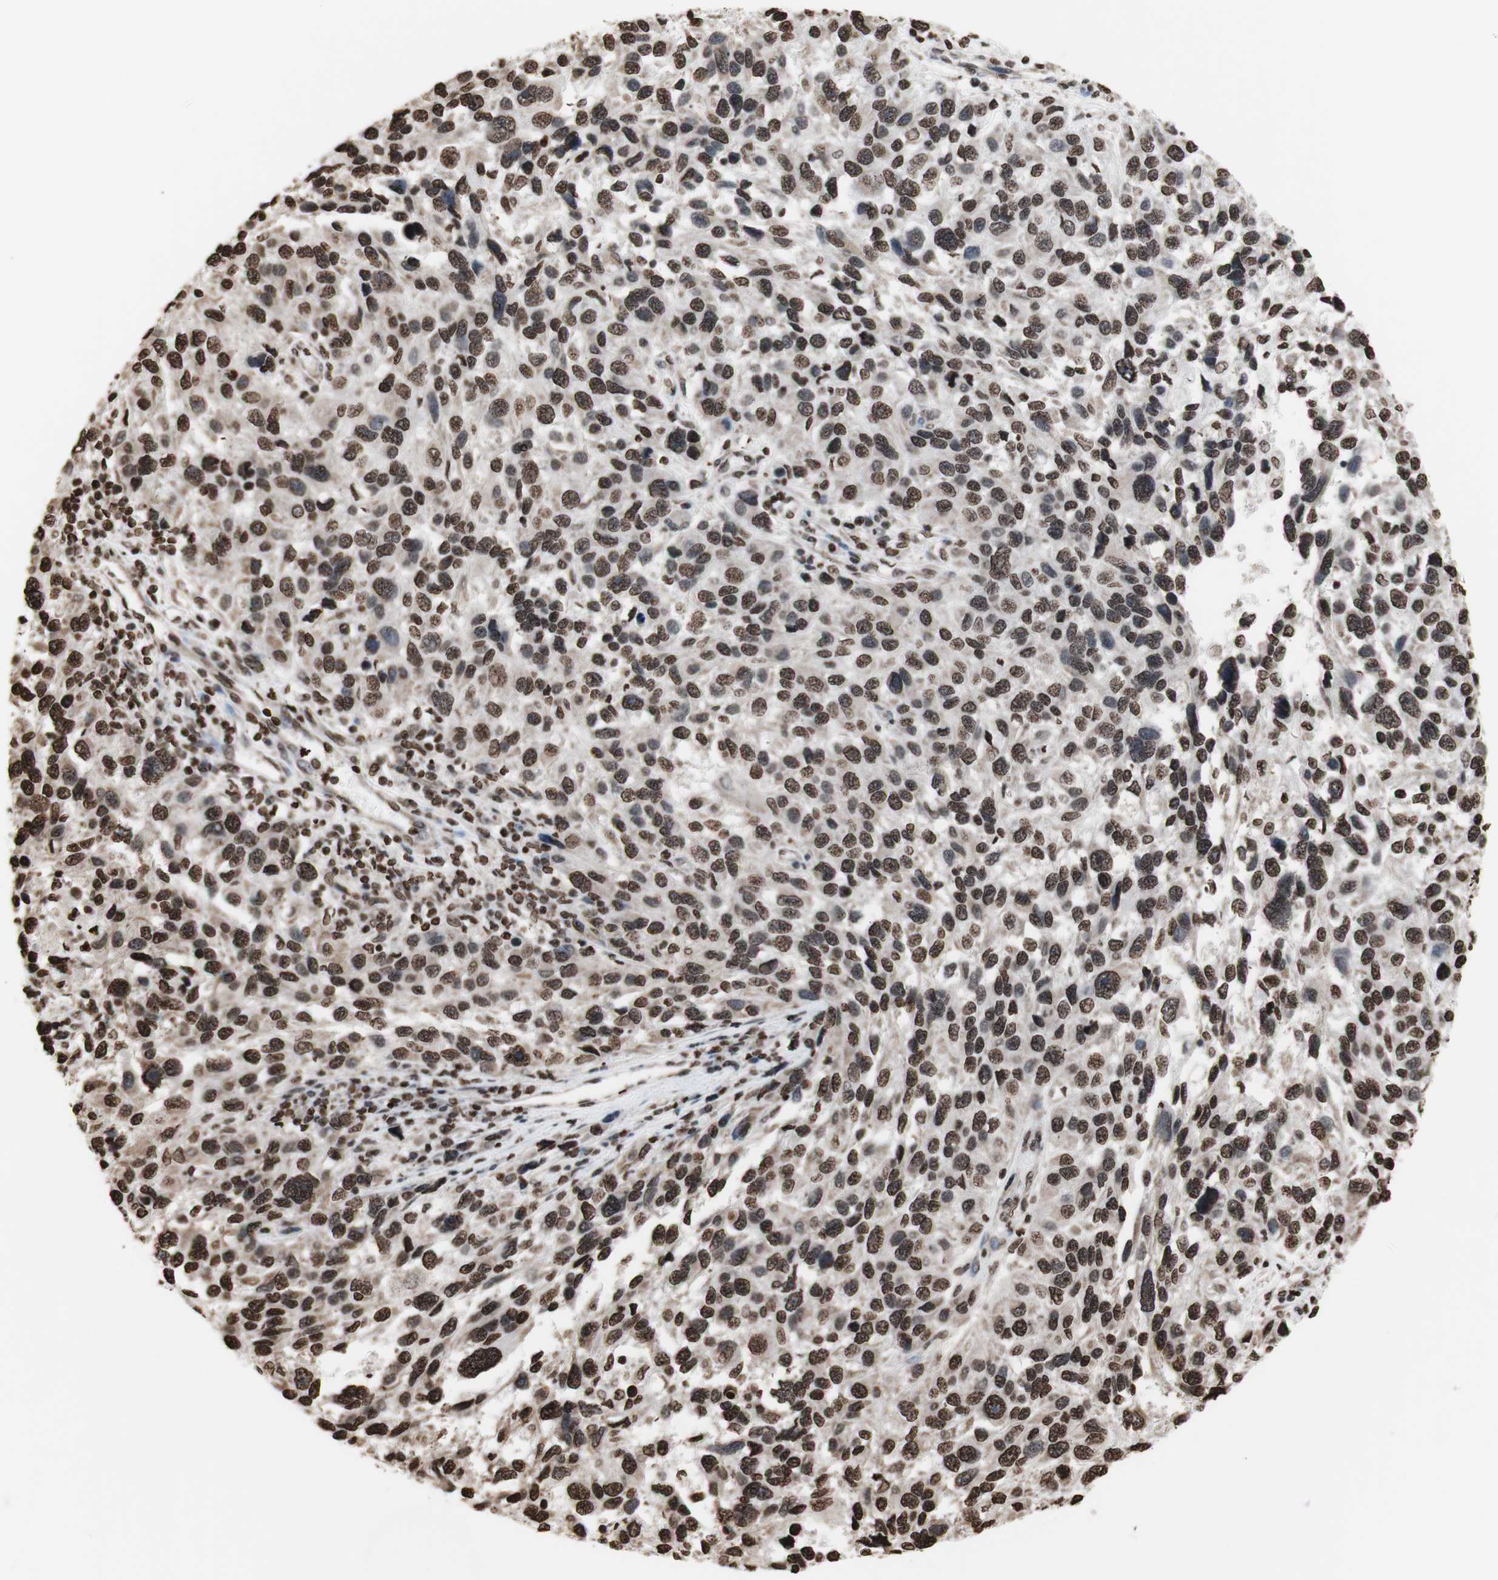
{"staining": {"intensity": "moderate", "quantity": ">75%", "location": "nuclear"}, "tissue": "melanoma", "cell_type": "Tumor cells", "image_type": "cancer", "snomed": [{"axis": "morphology", "description": "Malignant melanoma, NOS"}, {"axis": "topography", "description": "Skin"}], "caption": "Melanoma stained with a brown dye demonstrates moderate nuclear positive staining in approximately >75% of tumor cells.", "gene": "SNAI2", "patient": {"sex": "male", "age": 53}}